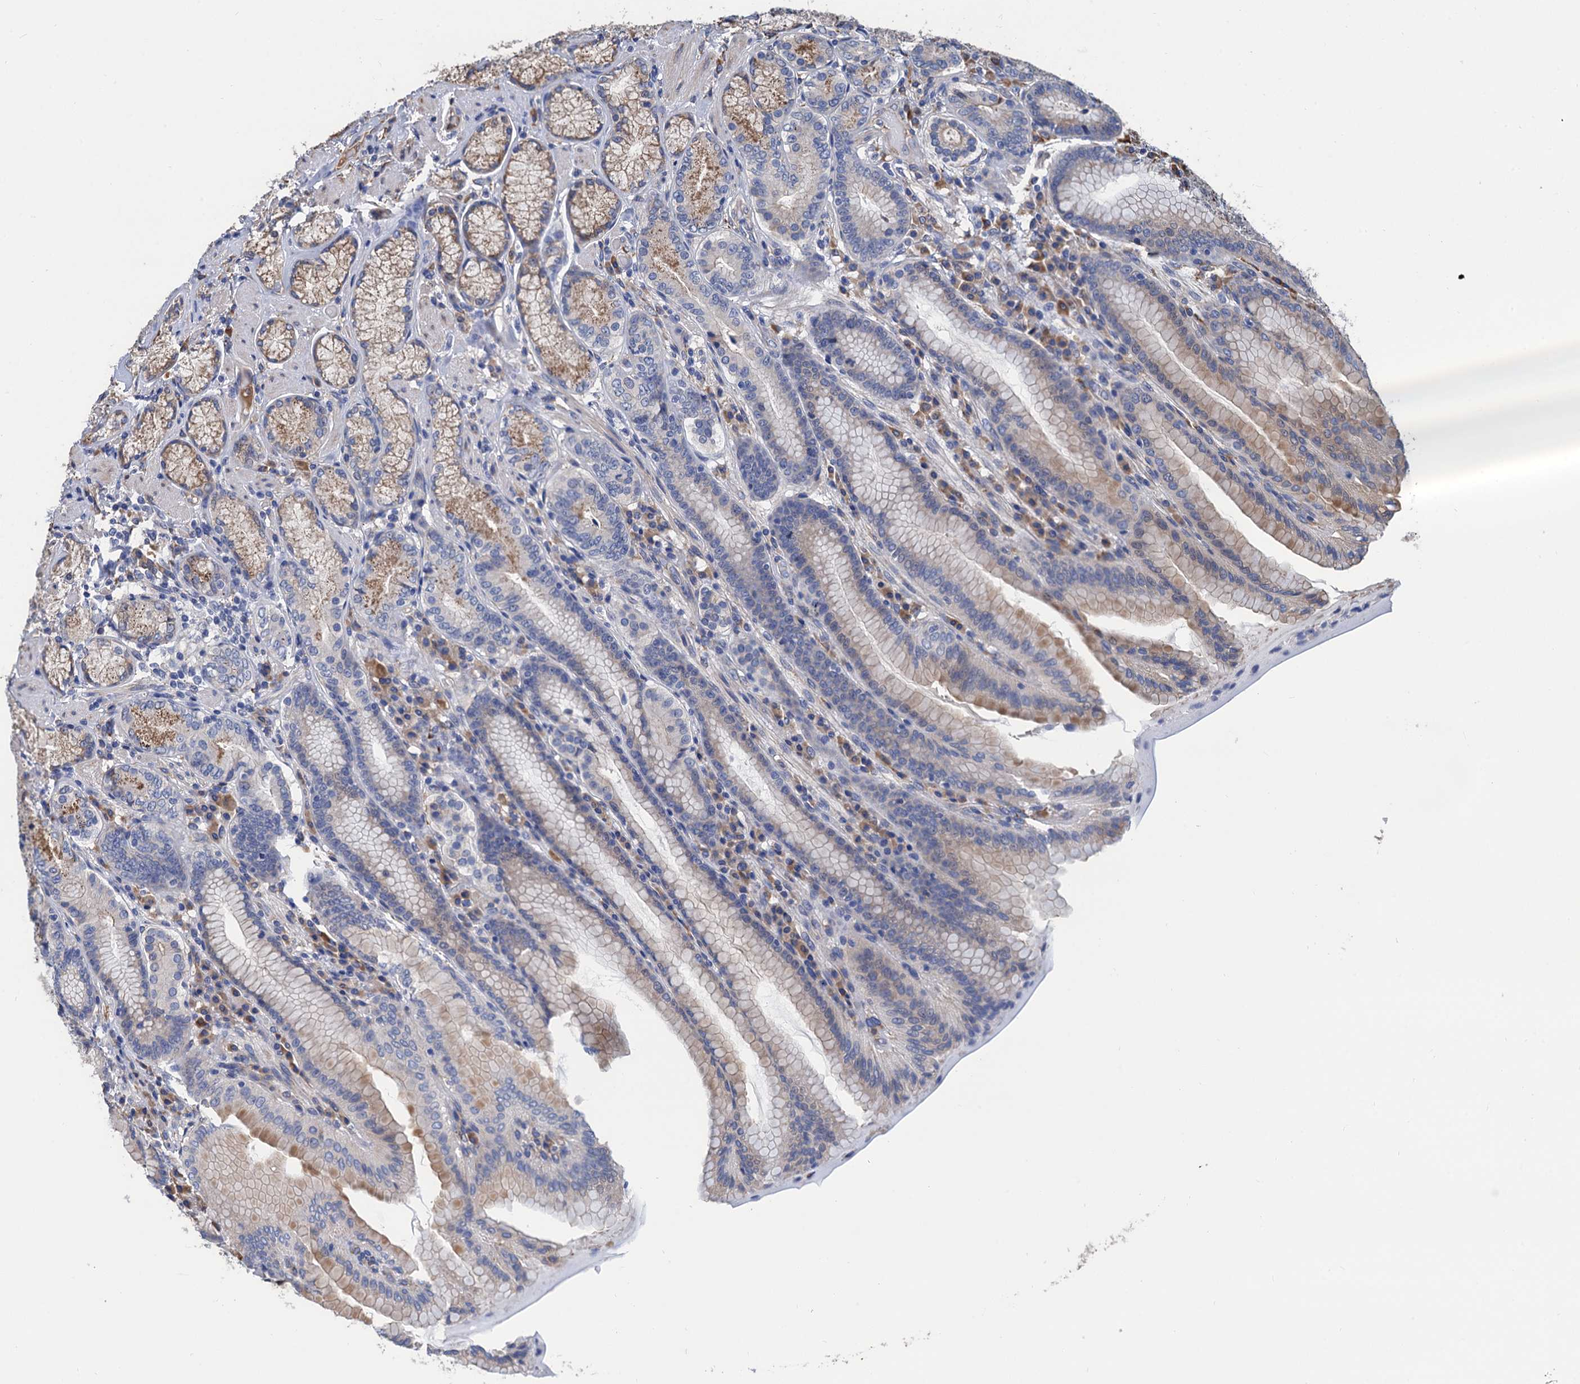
{"staining": {"intensity": "moderate", "quantity": "<25%", "location": "cytoplasmic/membranous"}, "tissue": "stomach", "cell_type": "Glandular cells", "image_type": "normal", "snomed": [{"axis": "morphology", "description": "Normal tissue, NOS"}, {"axis": "topography", "description": "Stomach, upper"}, {"axis": "topography", "description": "Stomach, lower"}], "caption": "IHC of benign stomach exhibits low levels of moderate cytoplasmic/membranous positivity in about <25% of glandular cells. The staining was performed using DAB, with brown indicating positive protein expression. Nuclei are stained blue with hematoxylin.", "gene": "CNNM1", "patient": {"sex": "female", "age": 76}}